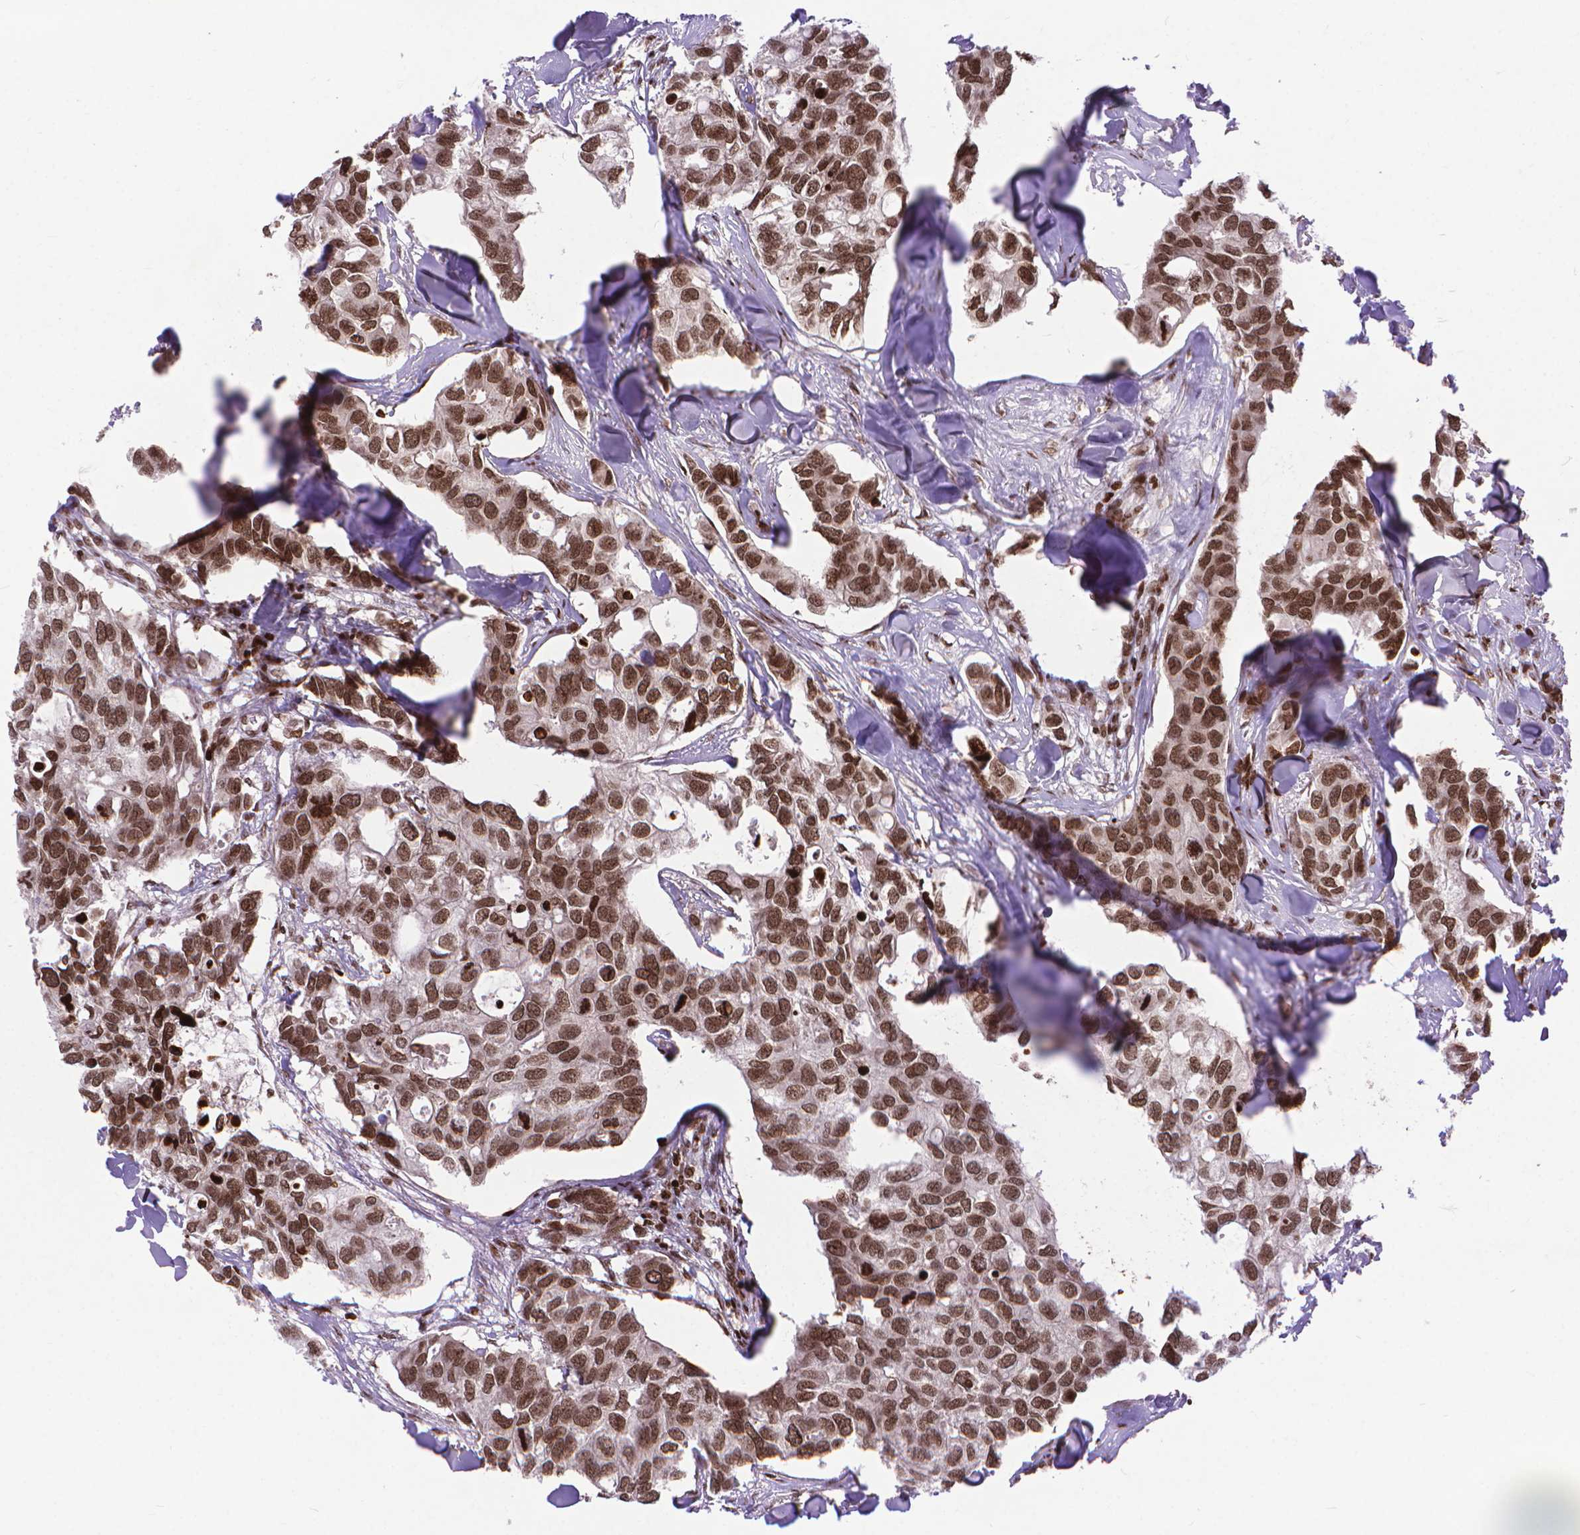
{"staining": {"intensity": "moderate", "quantity": ">75%", "location": "nuclear"}, "tissue": "breast cancer", "cell_type": "Tumor cells", "image_type": "cancer", "snomed": [{"axis": "morphology", "description": "Duct carcinoma"}, {"axis": "topography", "description": "Breast"}], "caption": "Invasive ductal carcinoma (breast) stained with a protein marker demonstrates moderate staining in tumor cells.", "gene": "AMER1", "patient": {"sex": "female", "age": 83}}